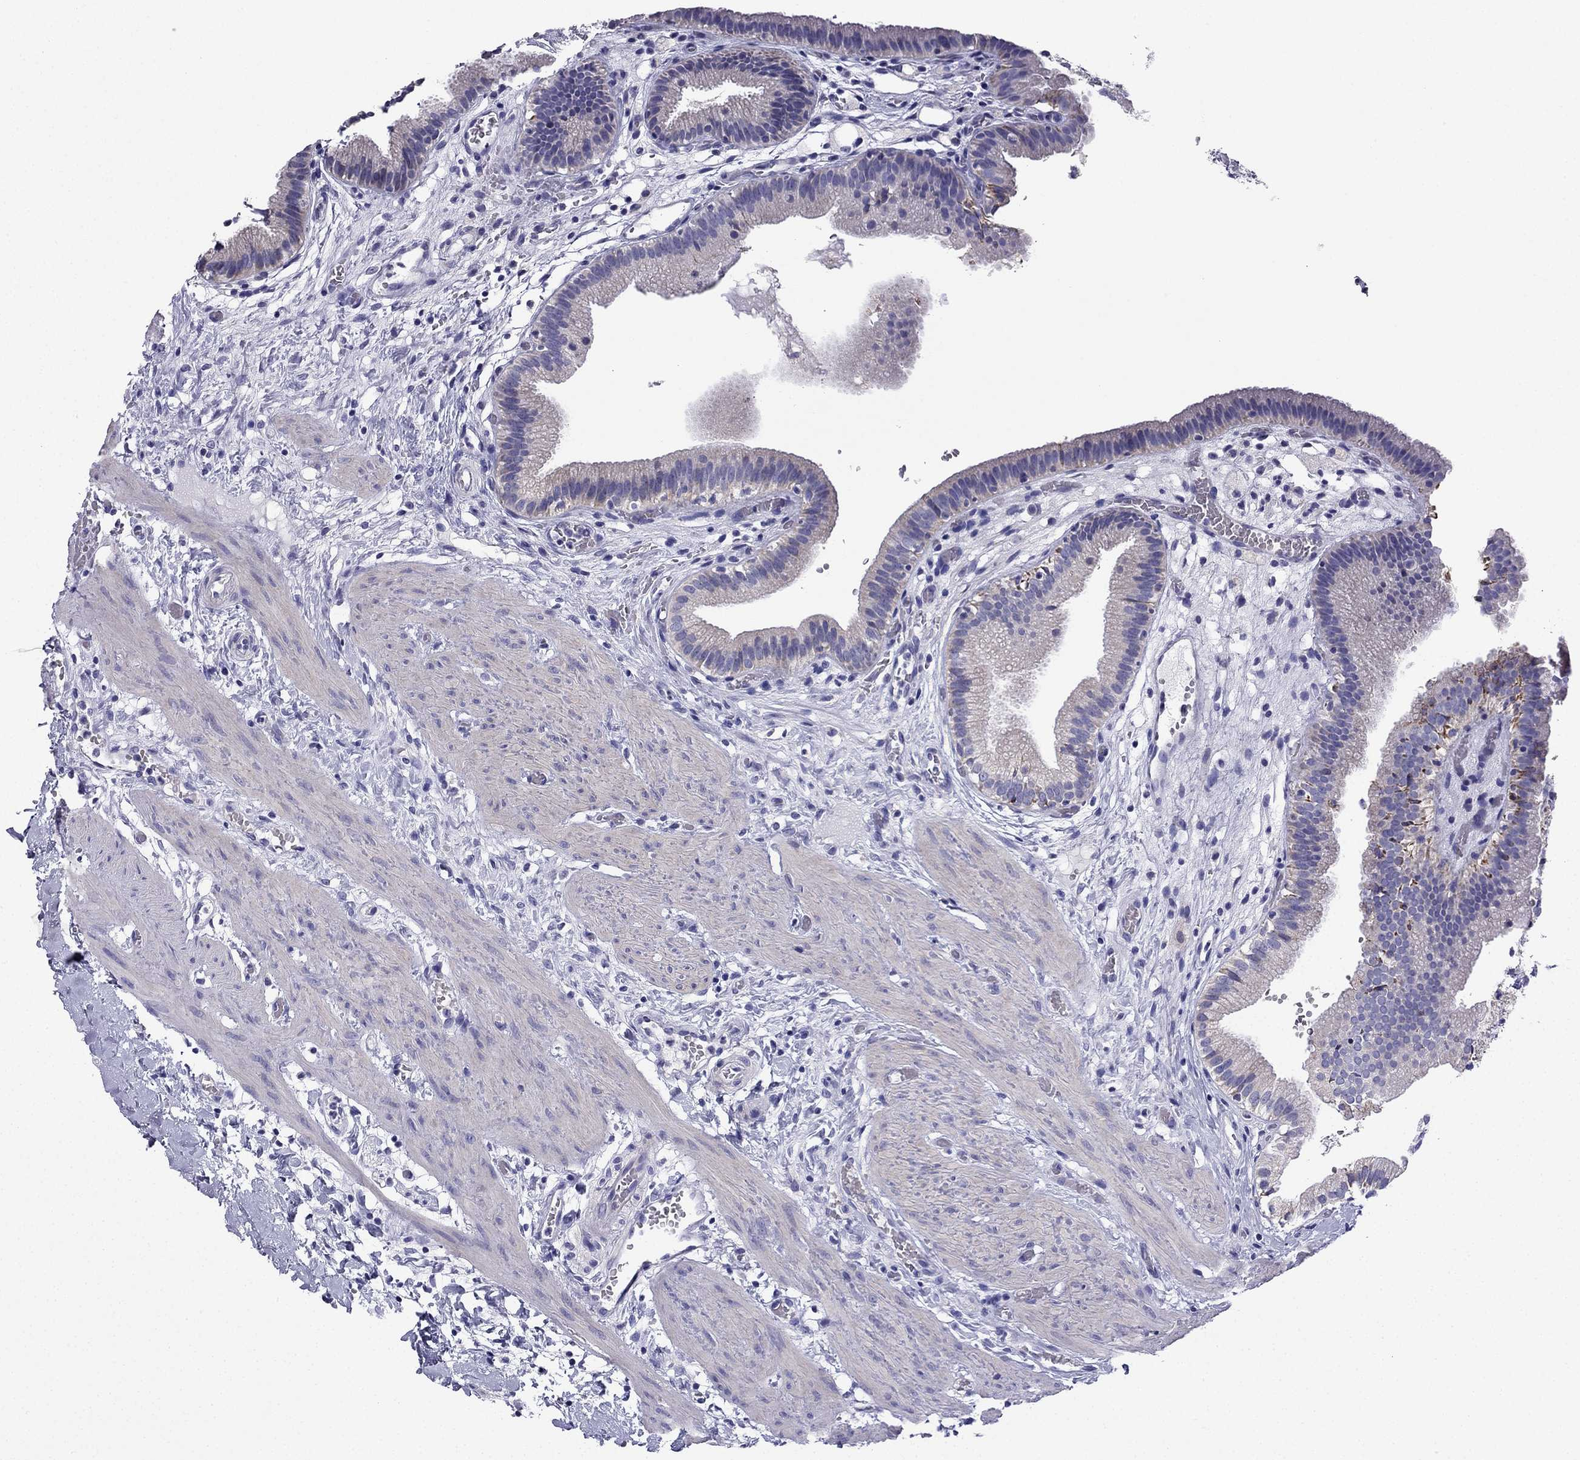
{"staining": {"intensity": "moderate", "quantity": "25%-75%", "location": "cytoplasmic/membranous"}, "tissue": "gallbladder", "cell_type": "Glandular cells", "image_type": "normal", "snomed": [{"axis": "morphology", "description": "Normal tissue, NOS"}, {"axis": "topography", "description": "Gallbladder"}], "caption": "Gallbladder stained with immunohistochemistry (IHC) shows moderate cytoplasmic/membranous expression in about 25%-75% of glandular cells.", "gene": "KIF5A", "patient": {"sex": "female", "age": 24}}